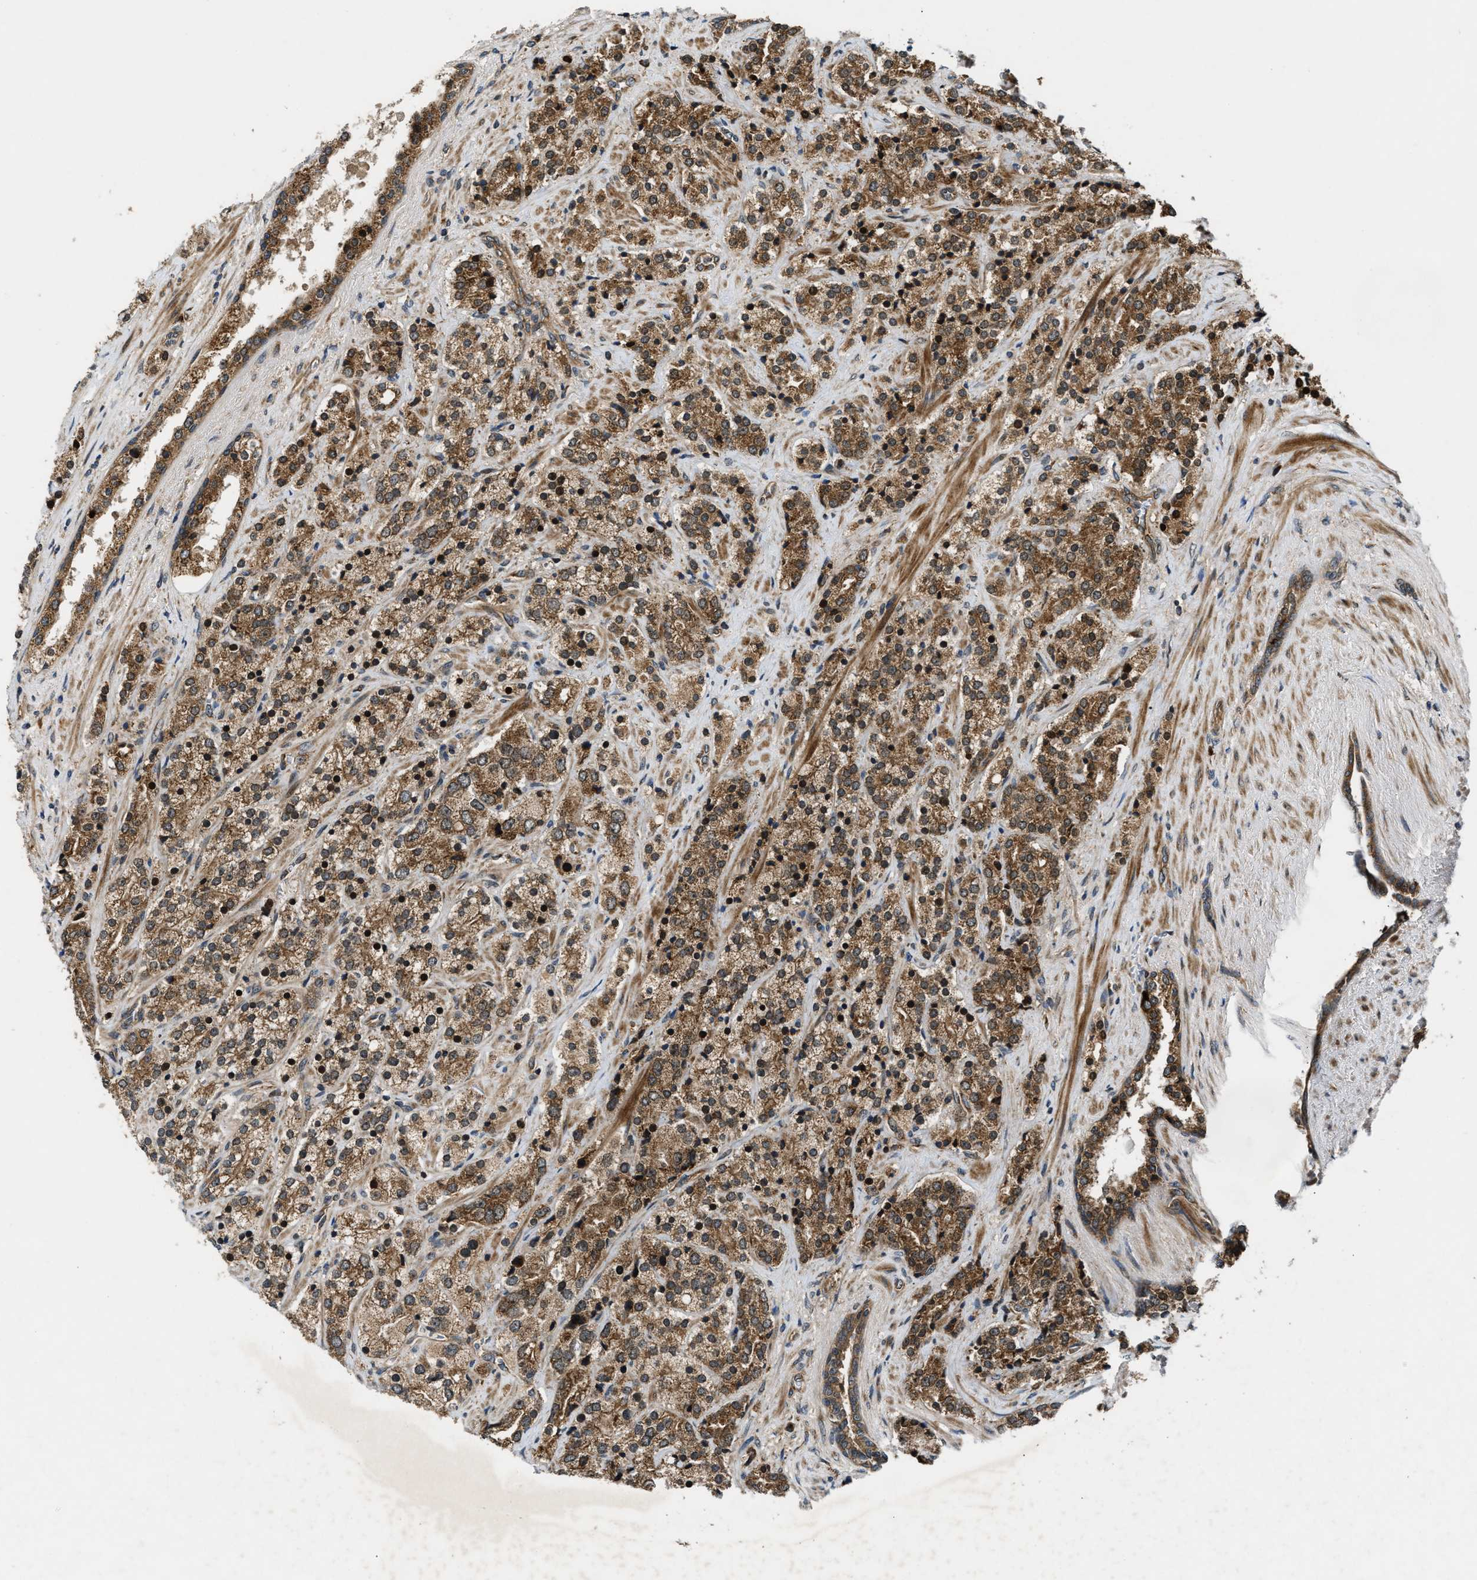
{"staining": {"intensity": "moderate", "quantity": ">75%", "location": "cytoplasmic/membranous"}, "tissue": "prostate cancer", "cell_type": "Tumor cells", "image_type": "cancer", "snomed": [{"axis": "morphology", "description": "Adenocarcinoma, High grade"}, {"axis": "topography", "description": "Prostate"}], "caption": "Immunohistochemical staining of human high-grade adenocarcinoma (prostate) demonstrates moderate cytoplasmic/membranous protein expression in about >75% of tumor cells.", "gene": "PNPLA8", "patient": {"sex": "male", "age": 71}}